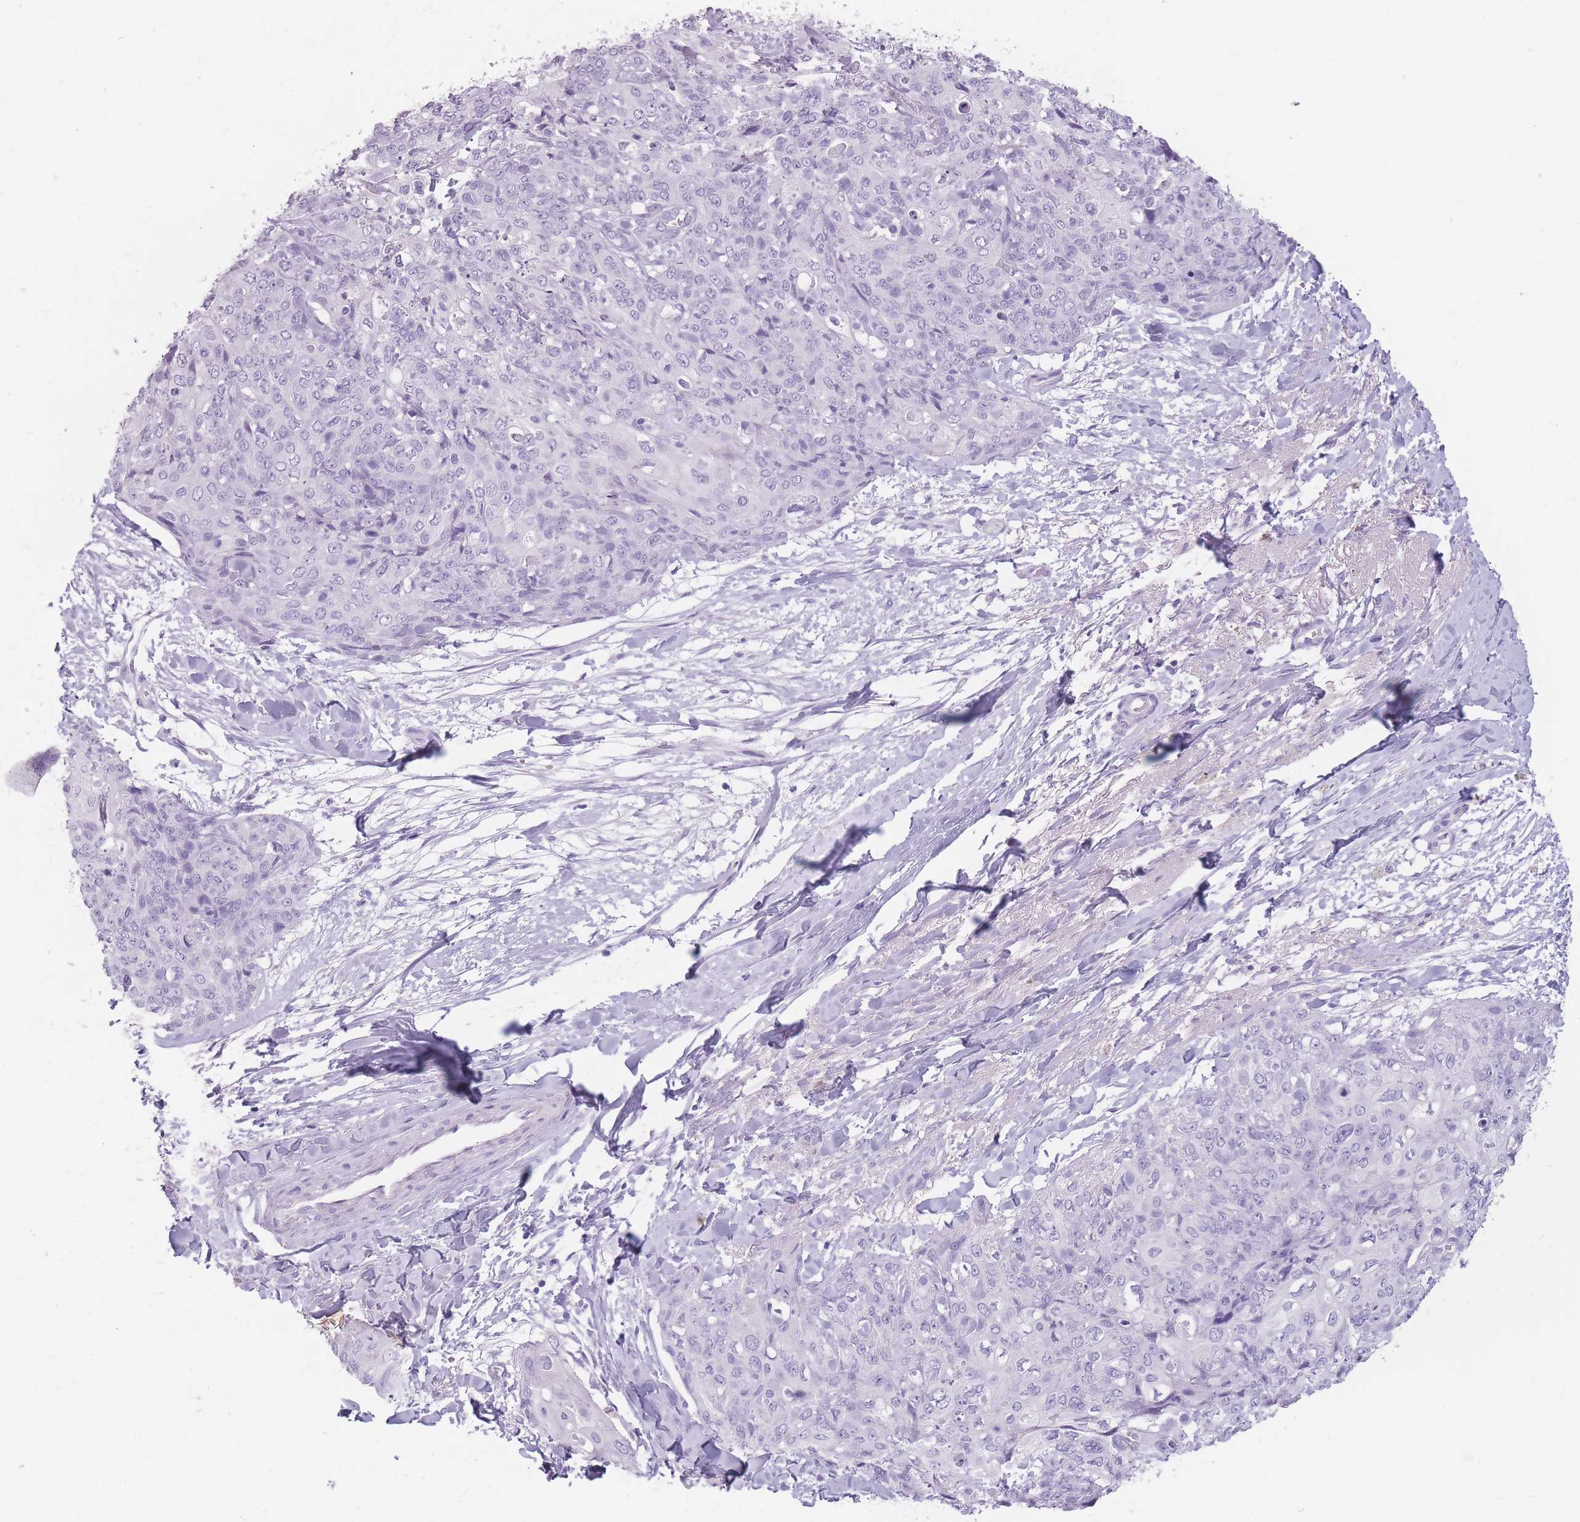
{"staining": {"intensity": "negative", "quantity": "none", "location": "none"}, "tissue": "skin cancer", "cell_type": "Tumor cells", "image_type": "cancer", "snomed": [{"axis": "morphology", "description": "Squamous cell carcinoma, NOS"}, {"axis": "topography", "description": "Skin"}, {"axis": "topography", "description": "Vulva"}], "caption": "The immunohistochemistry photomicrograph has no significant staining in tumor cells of skin cancer tissue.", "gene": "CCNO", "patient": {"sex": "female", "age": 85}}